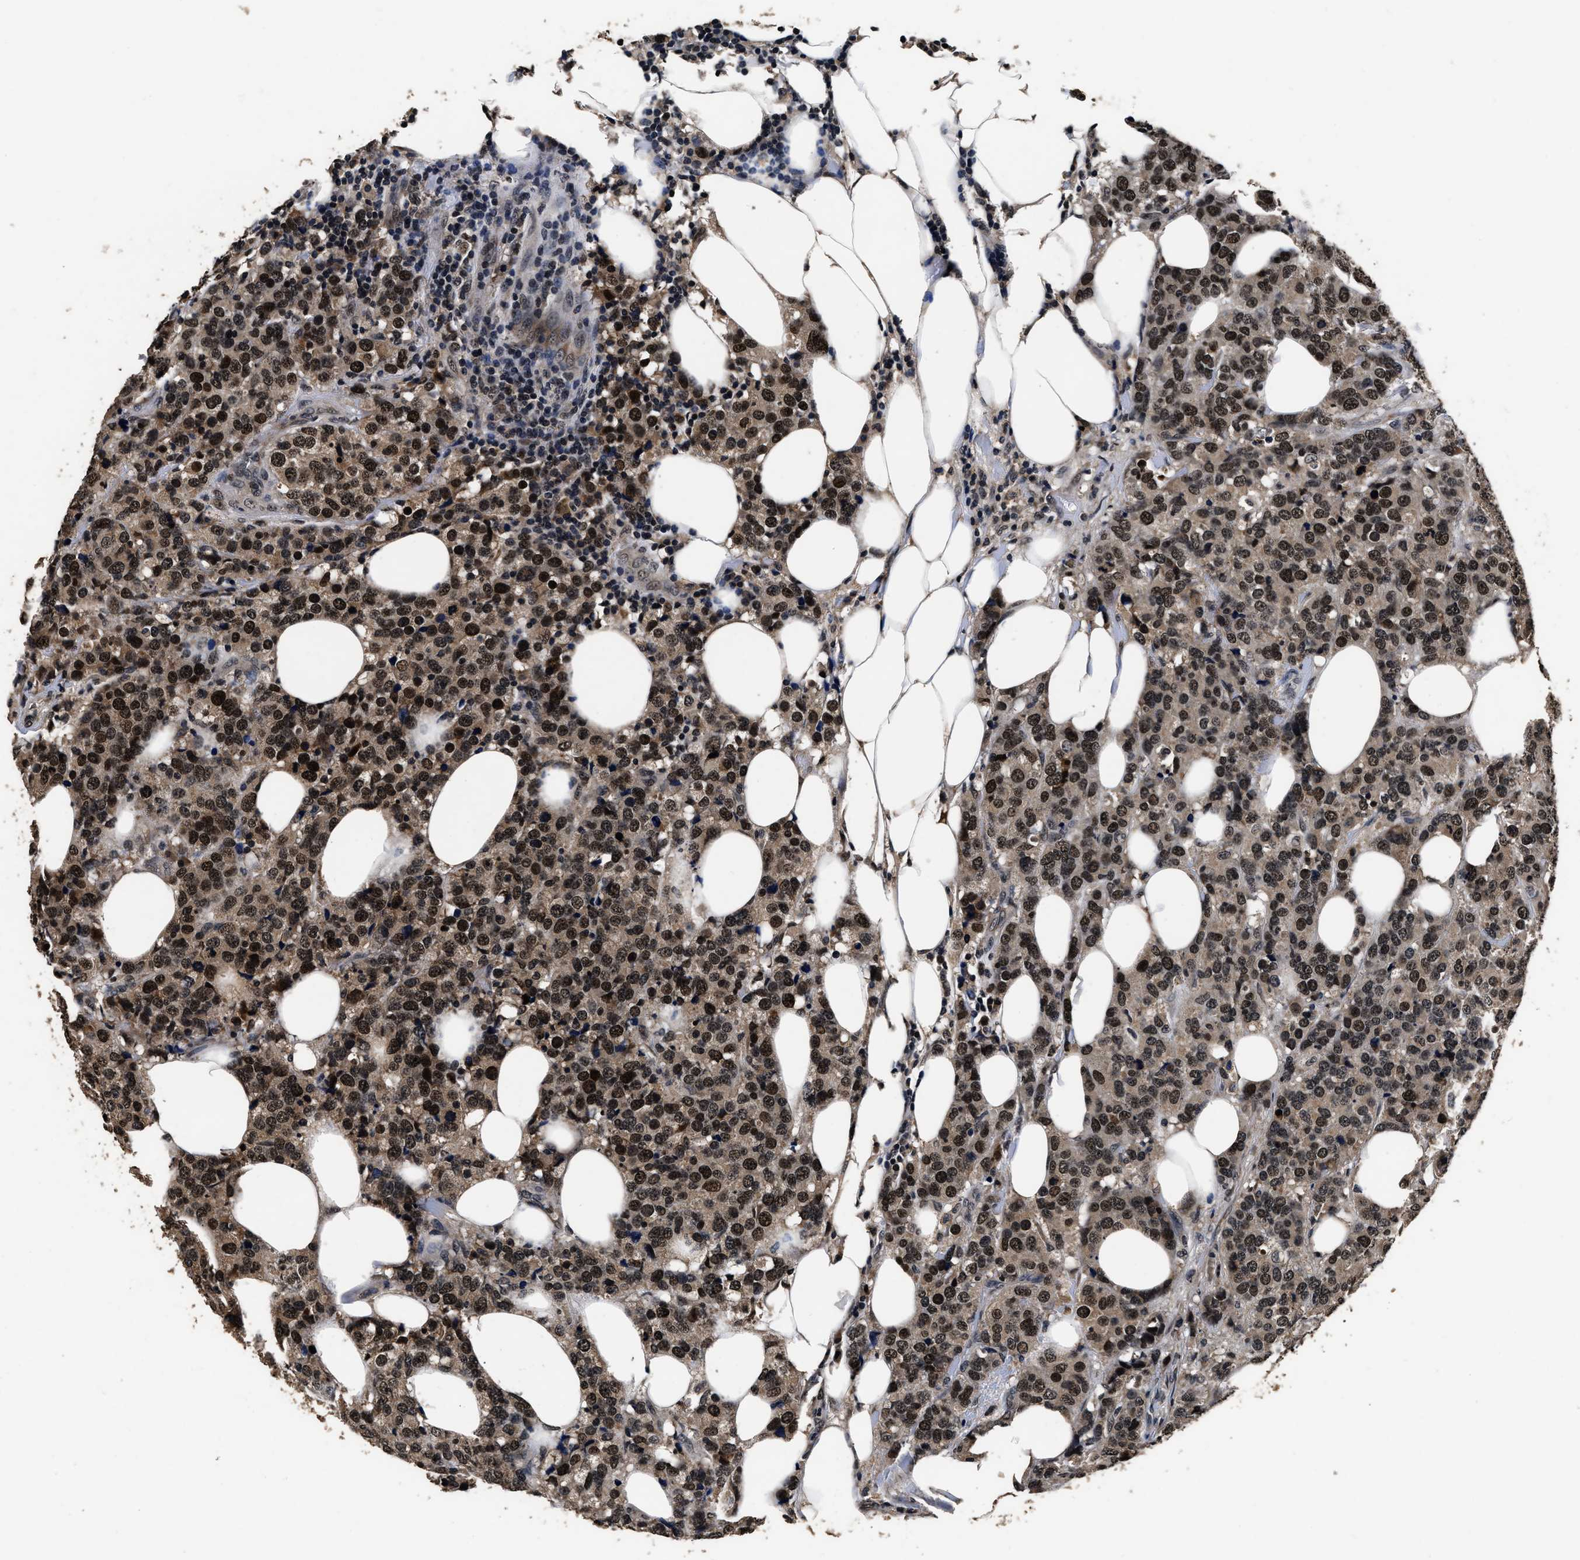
{"staining": {"intensity": "strong", "quantity": ">75%", "location": "nuclear"}, "tissue": "breast cancer", "cell_type": "Tumor cells", "image_type": "cancer", "snomed": [{"axis": "morphology", "description": "Lobular carcinoma"}, {"axis": "topography", "description": "Breast"}], "caption": "Immunohistochemistry (IHC) of human breast lobular carcinoma displays high levels of strong nuclear staining in about >75% of tumor cells.", "gene": "CSTF1", "patient": {"sex": "female", "age": 59}}